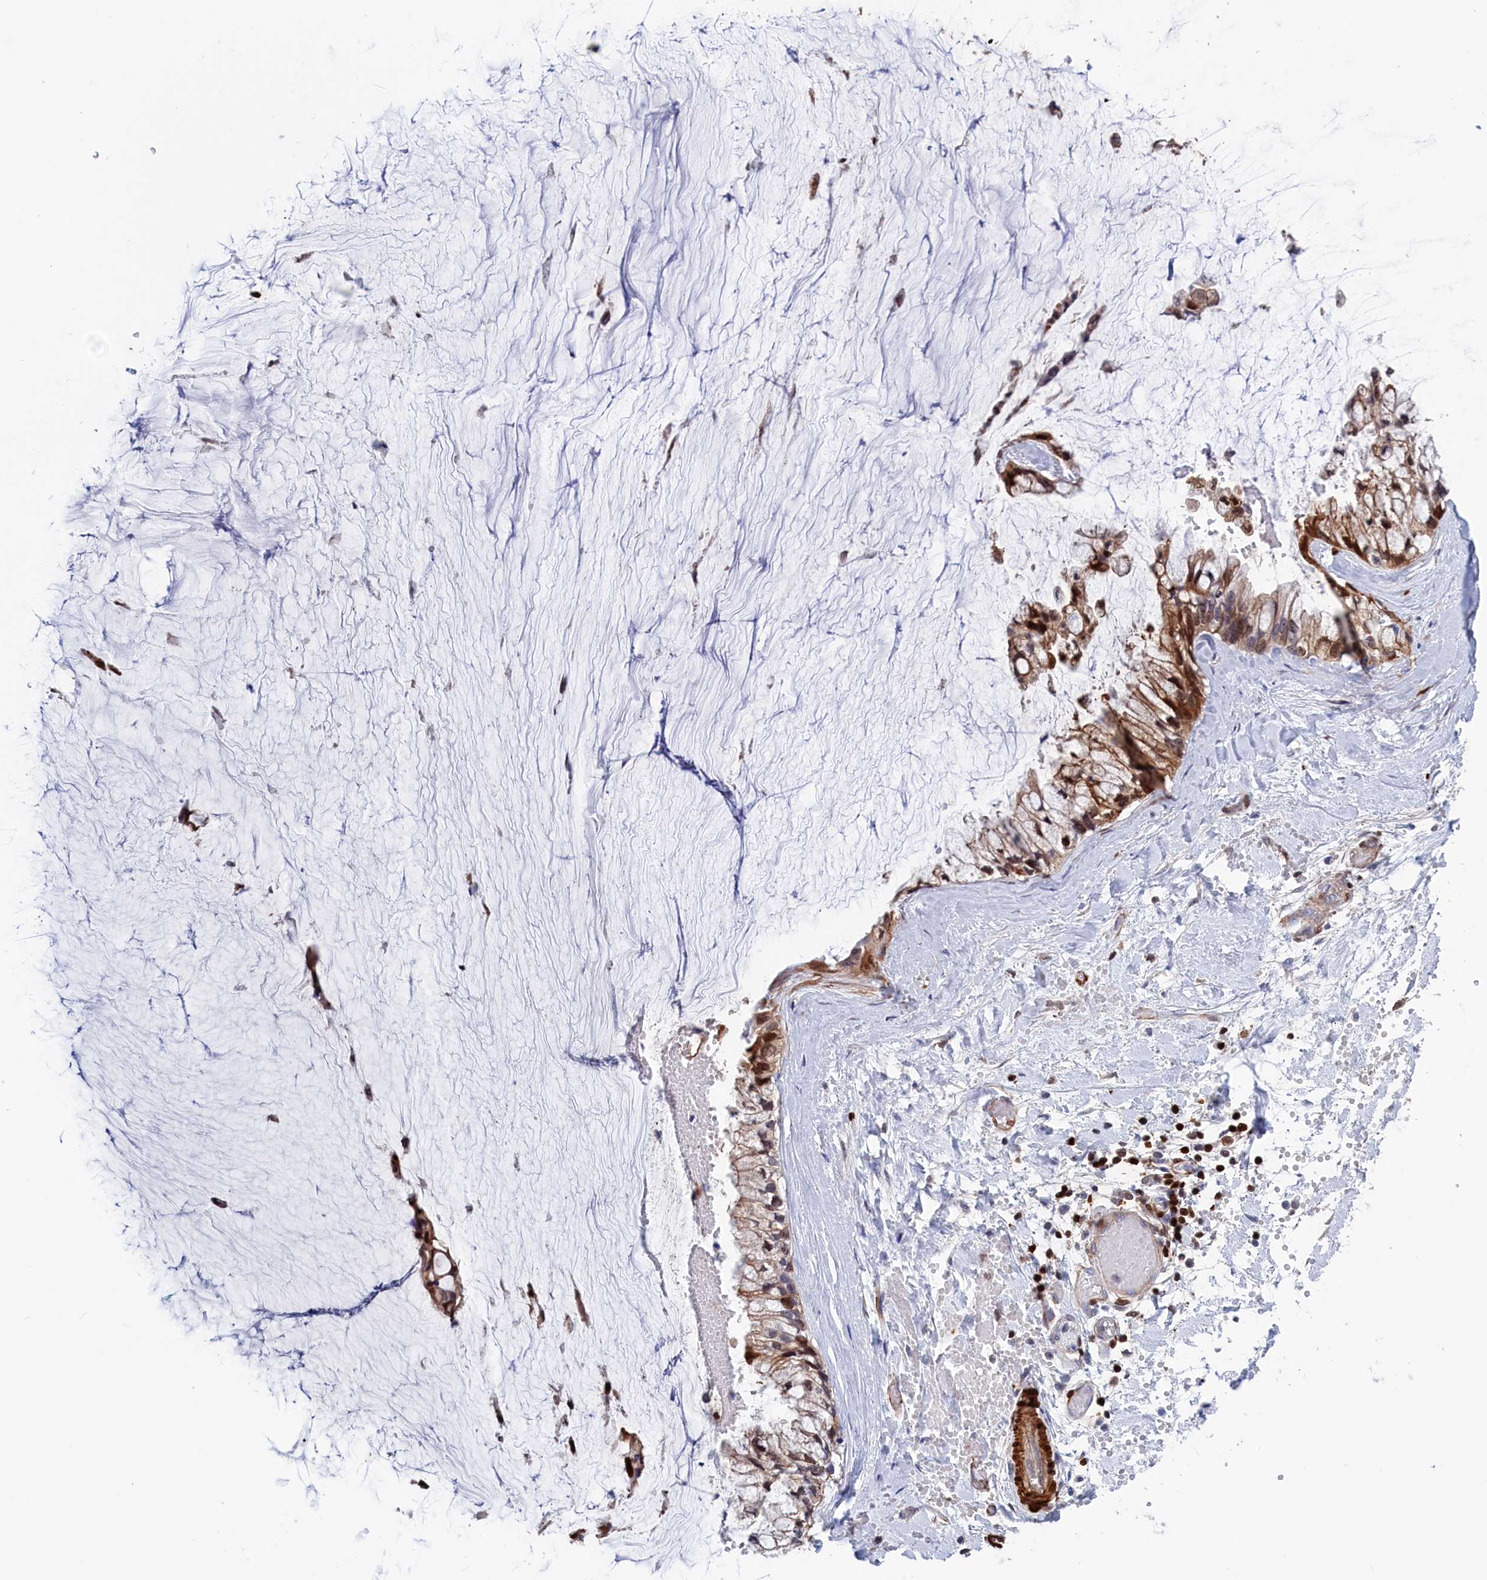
{"staining": {"intensity": "moderate", "quantity": "25%-75%", "location": "cytoplasmic/membranous,nuclear"}, "tissue": "ovarian cancer", "cell_type": "Tumor cells", "image_type": "cancer", "snomed": [{"axis": "morphology", "description": "Cystadenocarcinoma, mucinous, NOS"}, {"axis": "topography", "description": "Ovary"}], "caption": "A histopathology image of human ovarian cancer stained for a protein demonstrates moderate cytoplasmic/membranous and nuclear brown staining in tumor cells. The protein of interest is shown in brown color, while the nuclei are stained blue.", "gene": "CRIP1", "patient": {"sex": "female", "age": 39}}